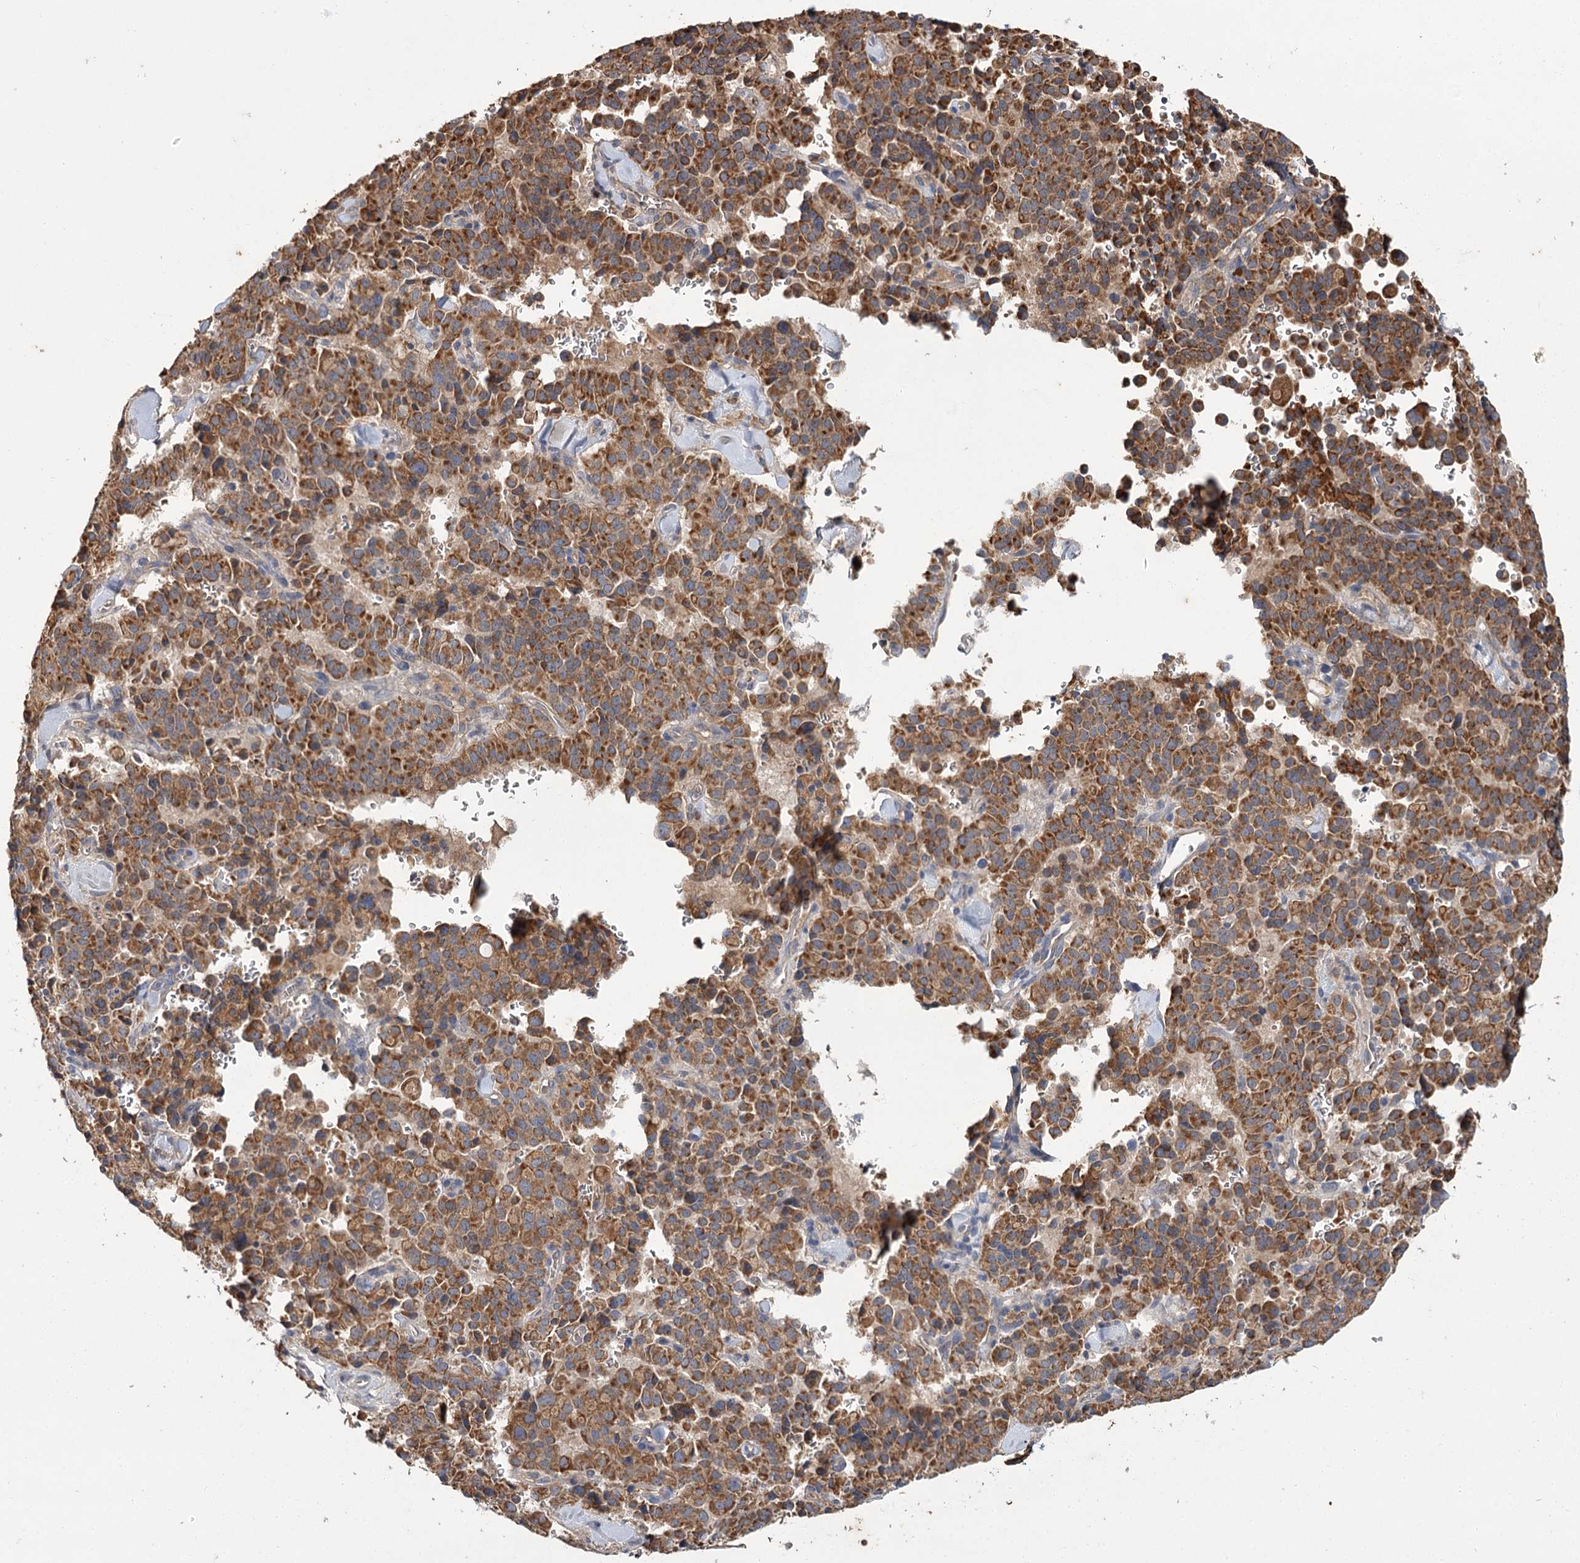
{"staining": {"intensity": "moderate", "quantity": ">75%", "location": "cytoplasmic/membranous"}, "tissue": "pancreatic cancer", "cell_type": "Tumor cells", "image_type": "cancer", "snomed": [{"axis": "morphology", "description": "Adenocarcinoma, NOS"}, {"axis": "topography", "description": "Pancreas"}], "caption": "Brown immunohistochemical staining in human pancreatic cancer (adenocarcinoma) reveals moderate cytoplasmic/membranous expression in about >75% of tumor cells.", "gene": "MFN1", "patient": {"sex": "male", "age": 65}}